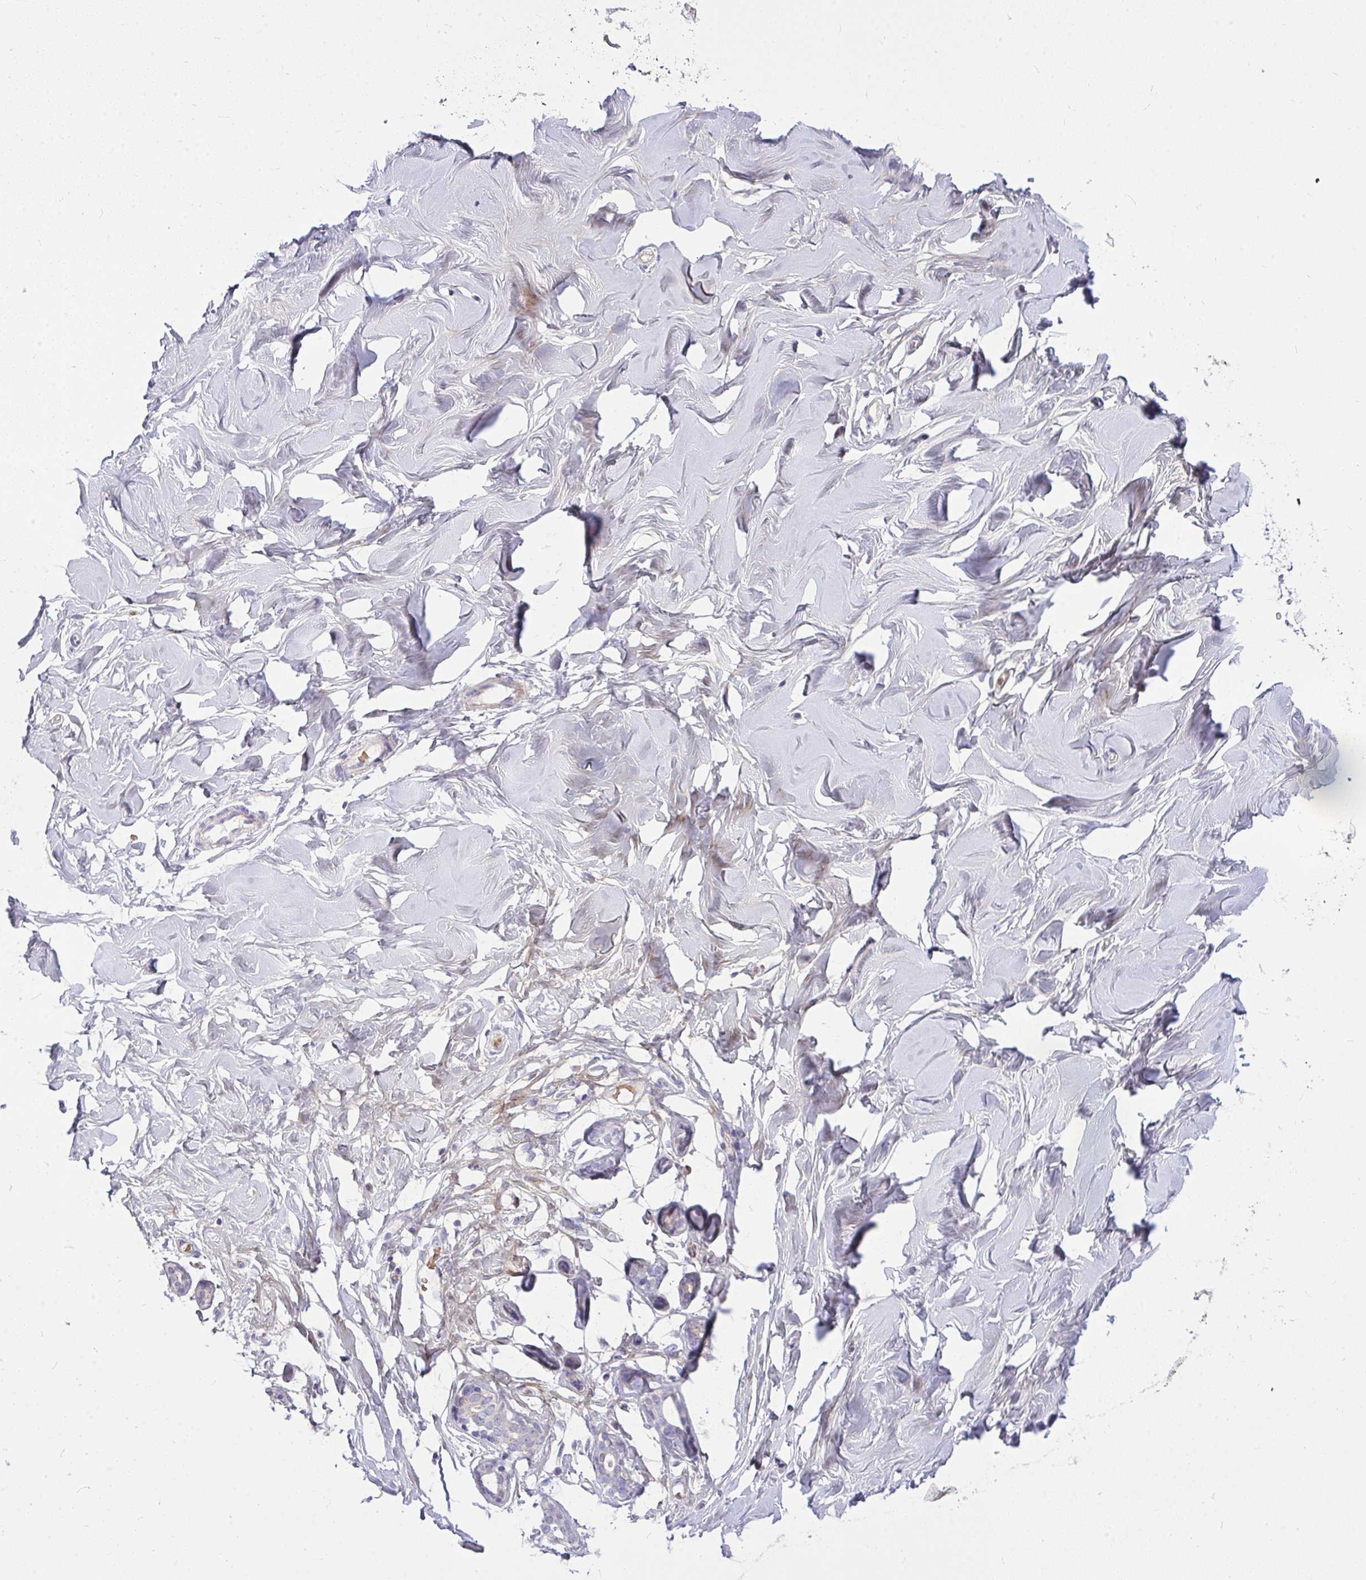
{"staining": {"intensity": "negative", "quantity": "none", "location": "none"}, "tissue": "breast", "cell_type": "Adipocytes", "image_type": "normal", "snomed": [{"axis": "morphology", "description": "Normal tissue, NOS"}, {"axis": "topography", "description": "Breast"}], "caption": "High magnification brightfield microscopy of normal breast stained with DAB (3,3'-diaminobenzidine) (brown) and counterstained with hematoxylin (blue): adipocytes show no significant positivity. (Immunohistochemistry (ihc), brightfield microscopy, high magnification).", "gene": "MOCS1", "patient": {"sex": "female", "age": 27}}